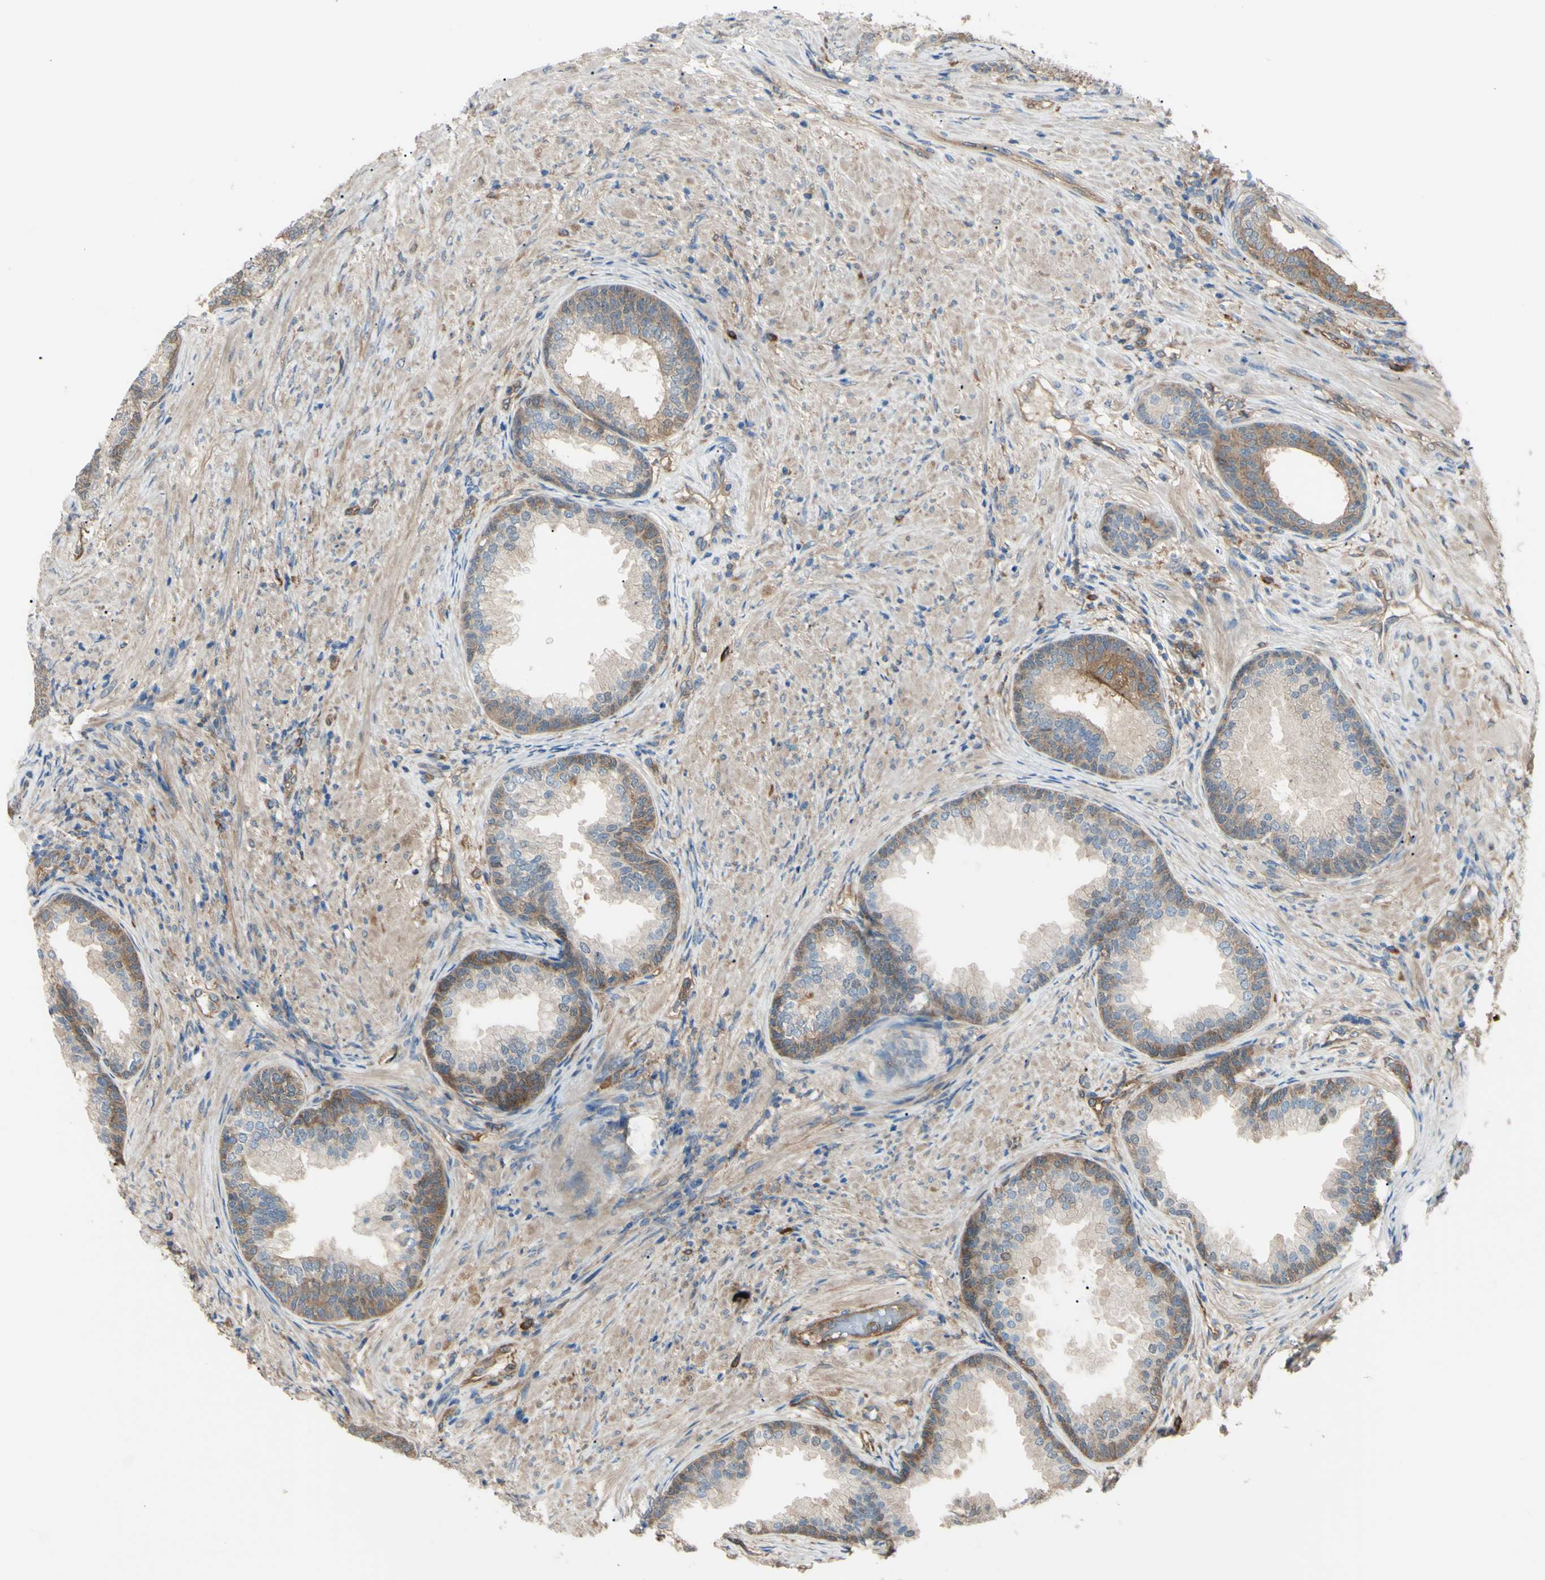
{"staining": {"intensity": "moderate", "quantity": ">75%", "location": "cytoplasmic/membranous"}, "tissue": "prostate", "cell_type": "Glandular cells", "image_type": "normal", "snomed": [{"axis": "morphology", "description": "Normal tissue, NOS"}, {"axis": "topography", "description": "Prostate"}], "caption": "Brown immunohistochemical staining in benign human prostate exhibits moderate cytoplasmic/membranous positivity in approximately >75% of glandular cells. (IHC, brightfield microscopy, high magnification).", "gene": "PTPN12", "patient": {"sex": "male", "age": 76}}